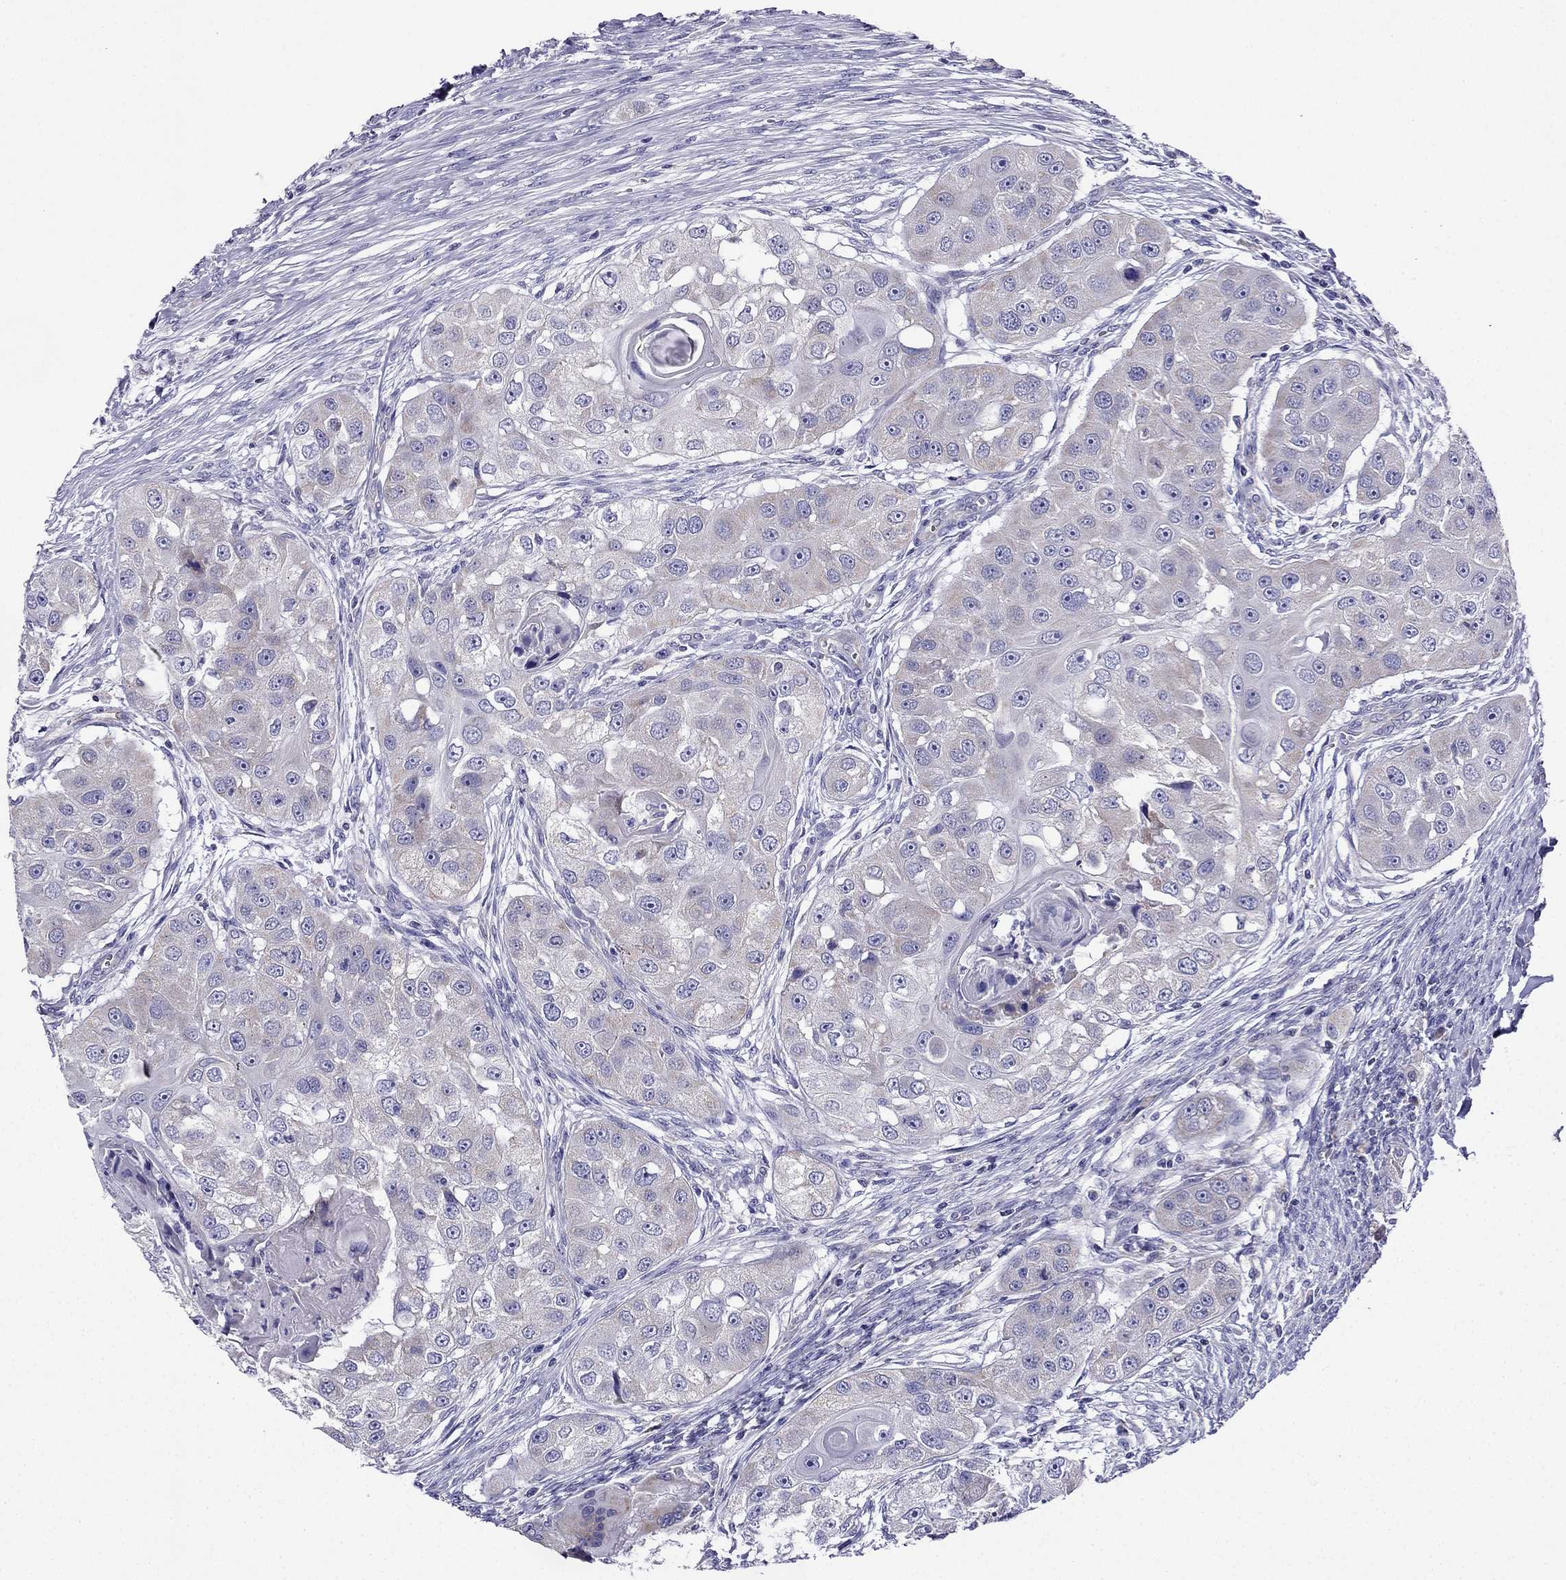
{"staining": {"intensity": "negative", "quantity": "none", "location": "none"}, "tissue": "head and neck cancer", "cell_type": "Tumor cells", "image_type": "cancer", "snomed": [{"axis": "morphology", "description": "Squamous cell carcinoma, NOS"}, {"axis": "topography", "description": "Head-Neck"}], "caption": "Tumor cells are negative for brown protein staining in squamous cell carcinoma (head and neck). Nuclei are stained in blue.", "gene": "KIF5A", "patient": {"sex": "male", "age": 51}}